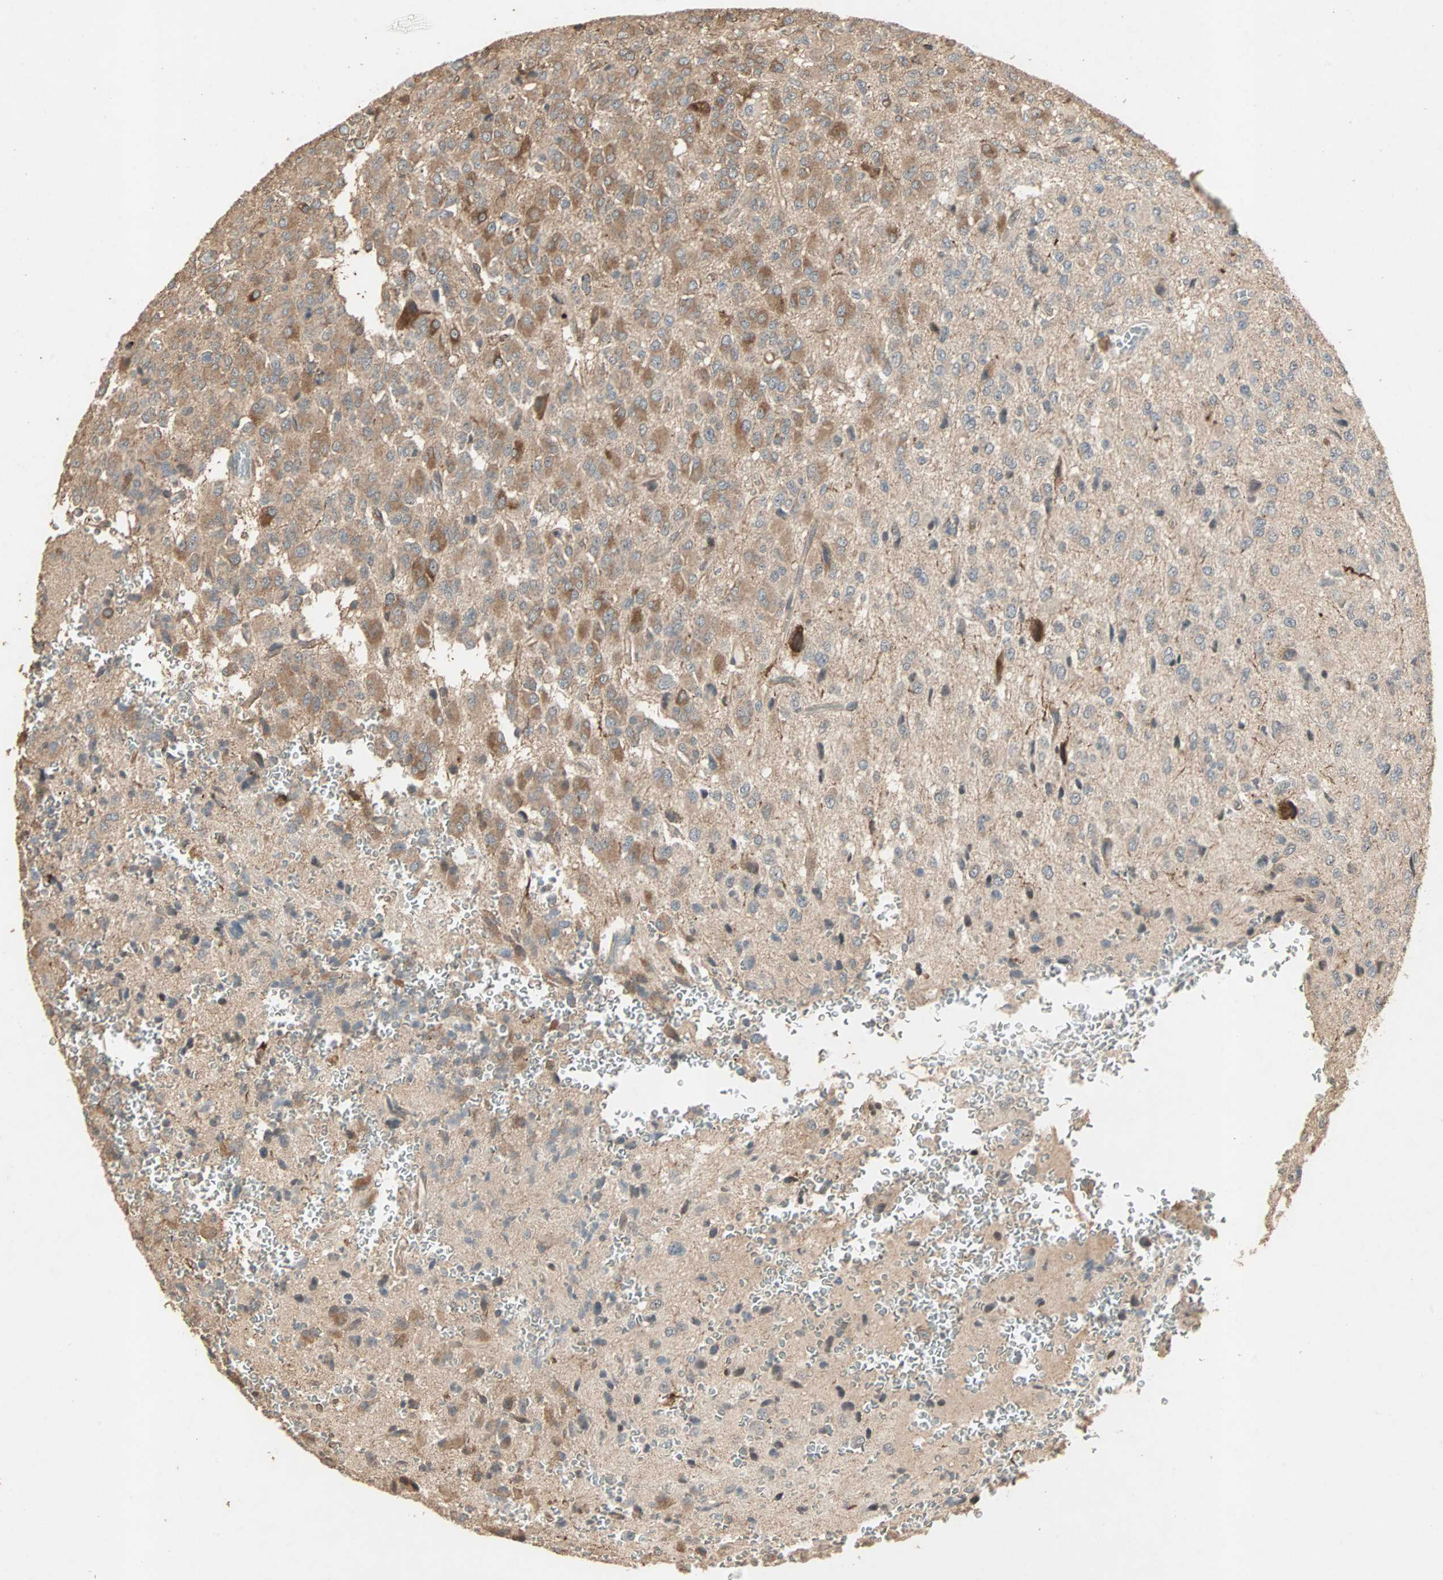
{"staining": {"intensity": "moderate", "quantity": ">75%", "location": "cytoplasmic/membranous"}, "tissue": "glioma", "cell_type": "Tumor cells", "image_type": "cancer", "snomed": [{"axis": "morphology", "description": "Glioma, malignant, High grade"}, {"axis": "topography", "description": "pancreas cauda"}], "caption": "A brown stain labels moderate cytoplasmic/membranous positivity of a protein in human malignant high-grade glioma tumor cells.", "gene": "TRPV4", "patient": {"sex": "male", "age": 60}}